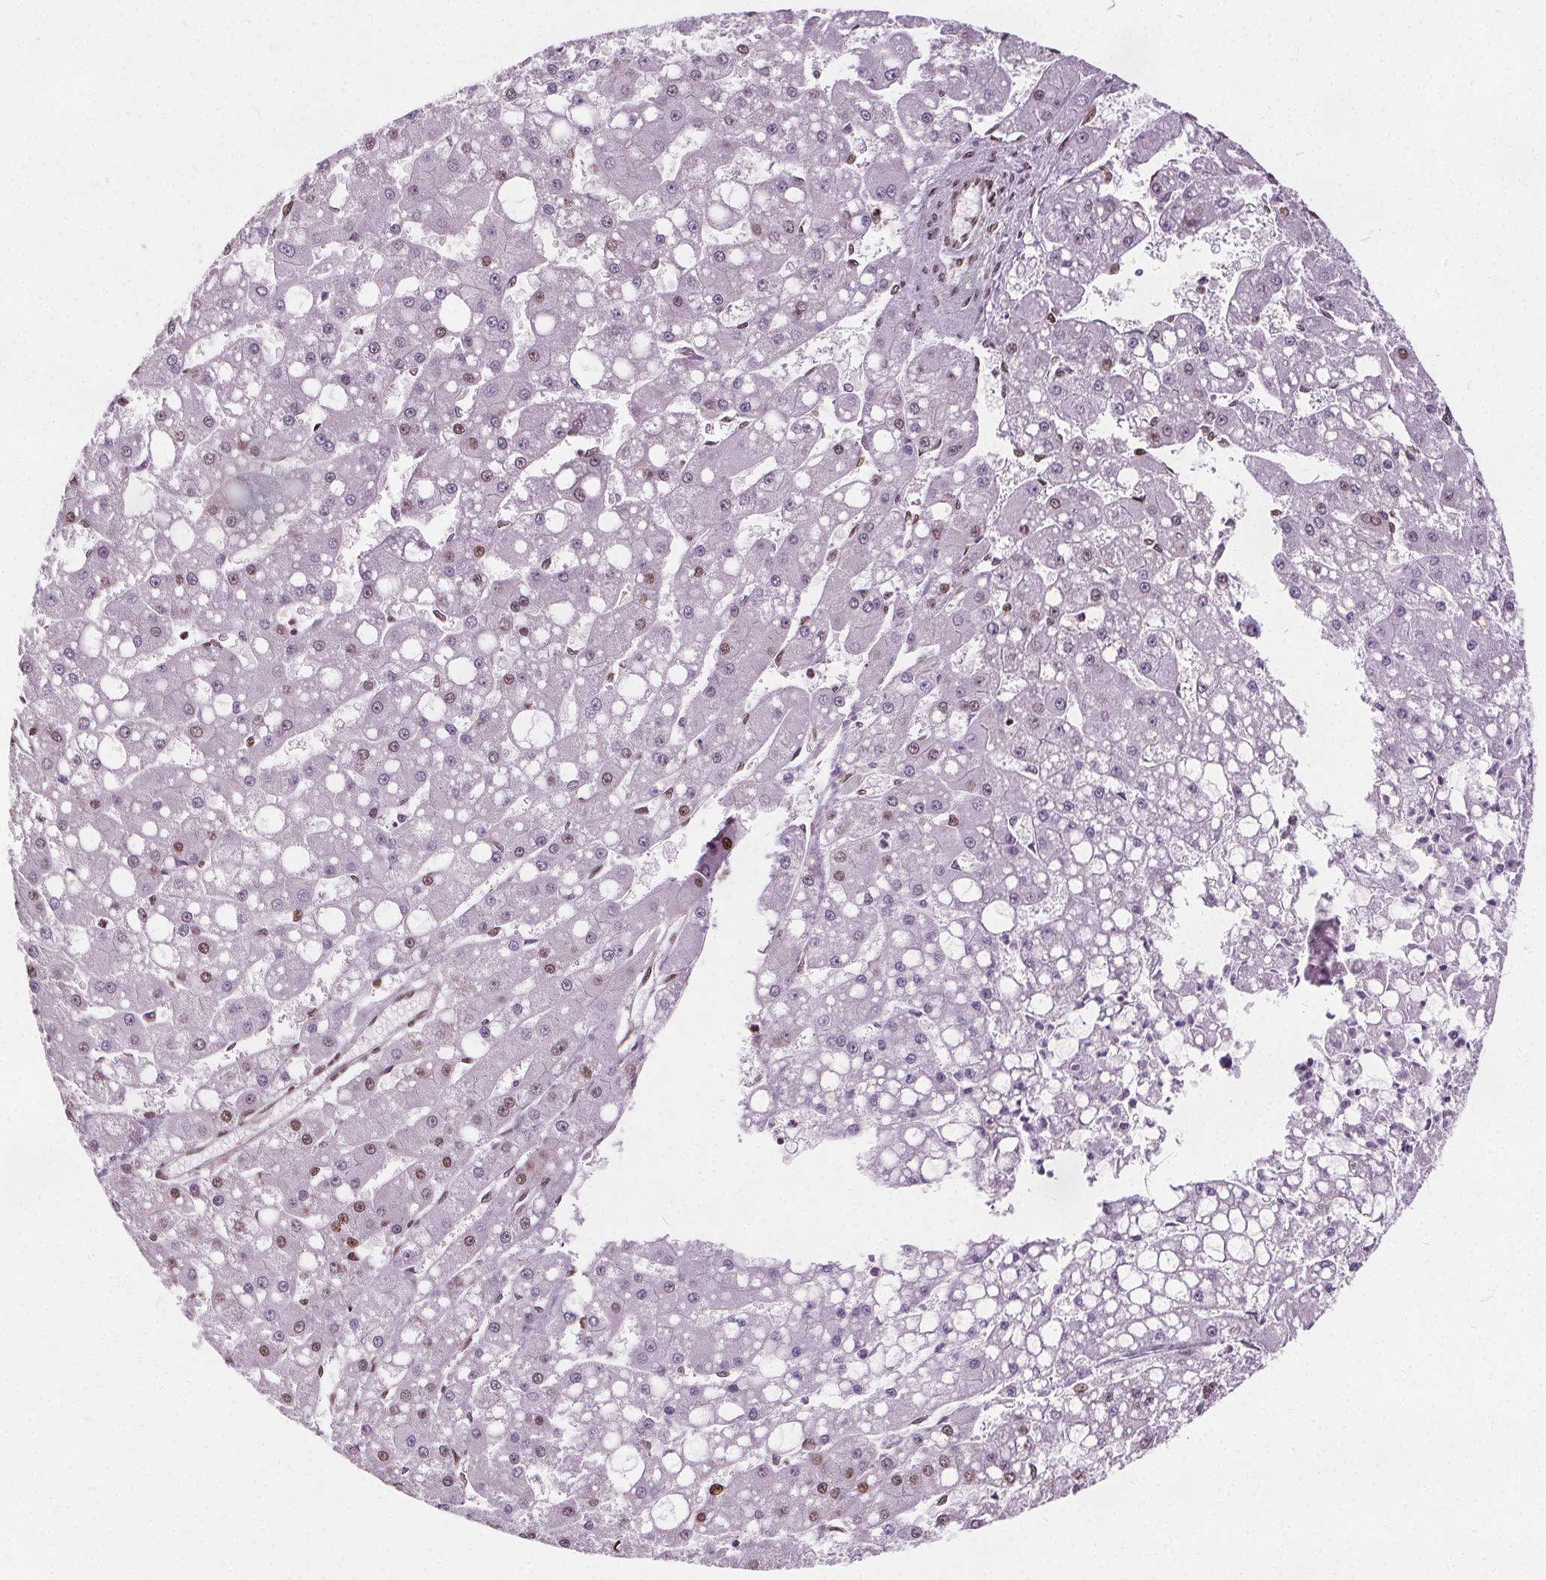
{"staining": {"intensity": "moderate", "quantity": "<25%", "location": "nuclear"}, "tissue": "liver cancer", "cell_type": "Tumor cells", "image_type": "cancer", "snomed": [{"axis": "morphology", "description": "Carcinoma, Hepatocellular, NOS"}, {"axis": "topography", "description": "Liver"}], "caption": "This histopathology image shows immunohistochemistry (IHC) staining of human liver cancer, with low moderate nuclear positivity in approximately <25% of tumor cells.", "gene": "ISLR2", "patient": {"sex": "male", "age": 67}}